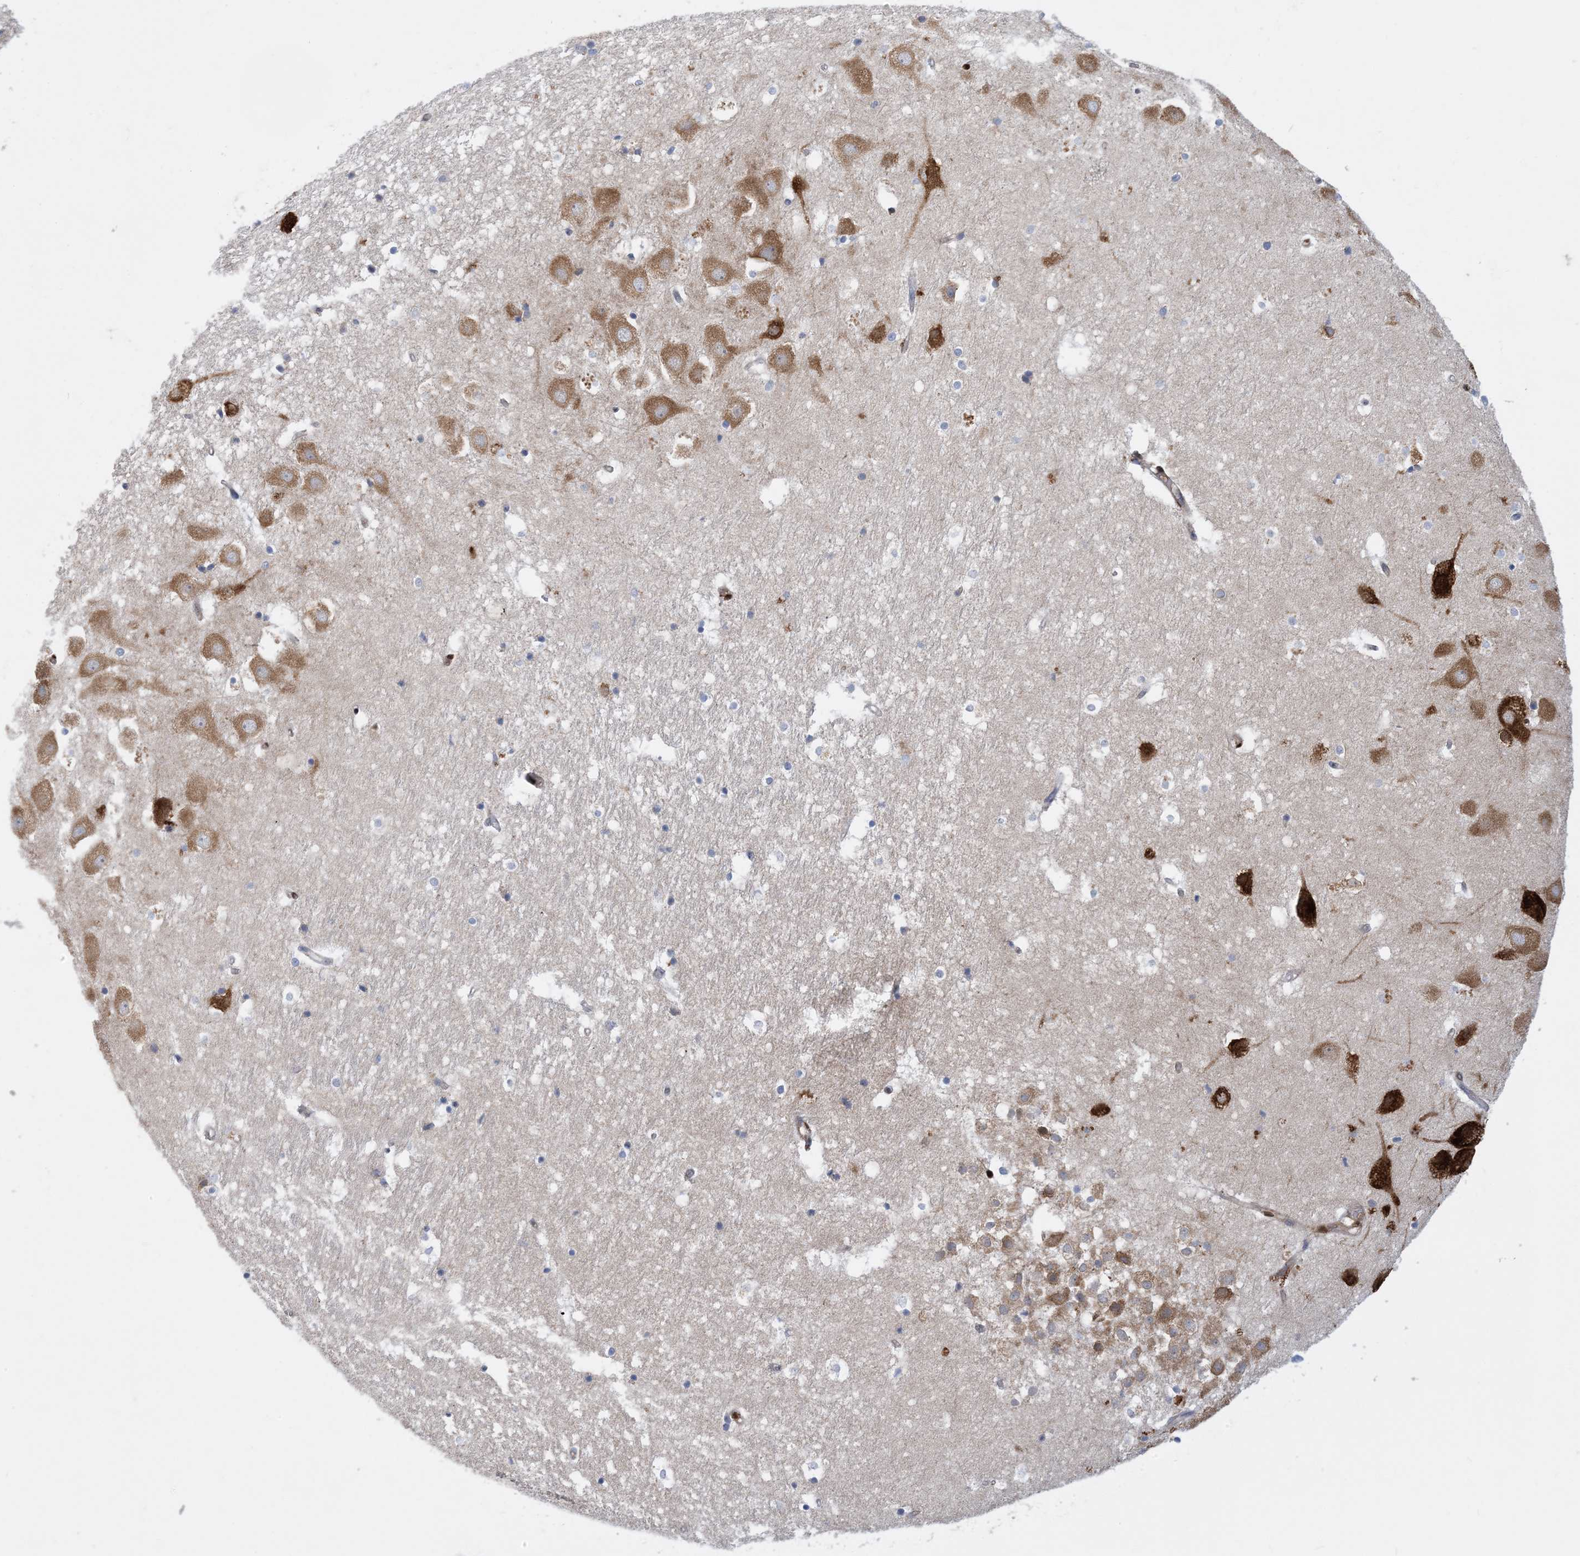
{"staining": {"intensity": "moderate", "quantity": "<25%", "location": "cytoplasmic/membranous"}, "tissue": "hippocampus", "cell_type": "Glial cells", "image_type": "normal", "snomed": [{"axis": "morphology", "description": "Normal tissue, NOS"}, {"axis": "topography", "description": "Hippocampus"}], "caption": "Immunohistochemistry (IHC) of unremarkable hippocampus exhibits low levels of moderate cytoplasmic/membranous expression in about <25% of glial cells.", "gene": "RBMS3", "patient": {"sex": "female", "age": 52}}